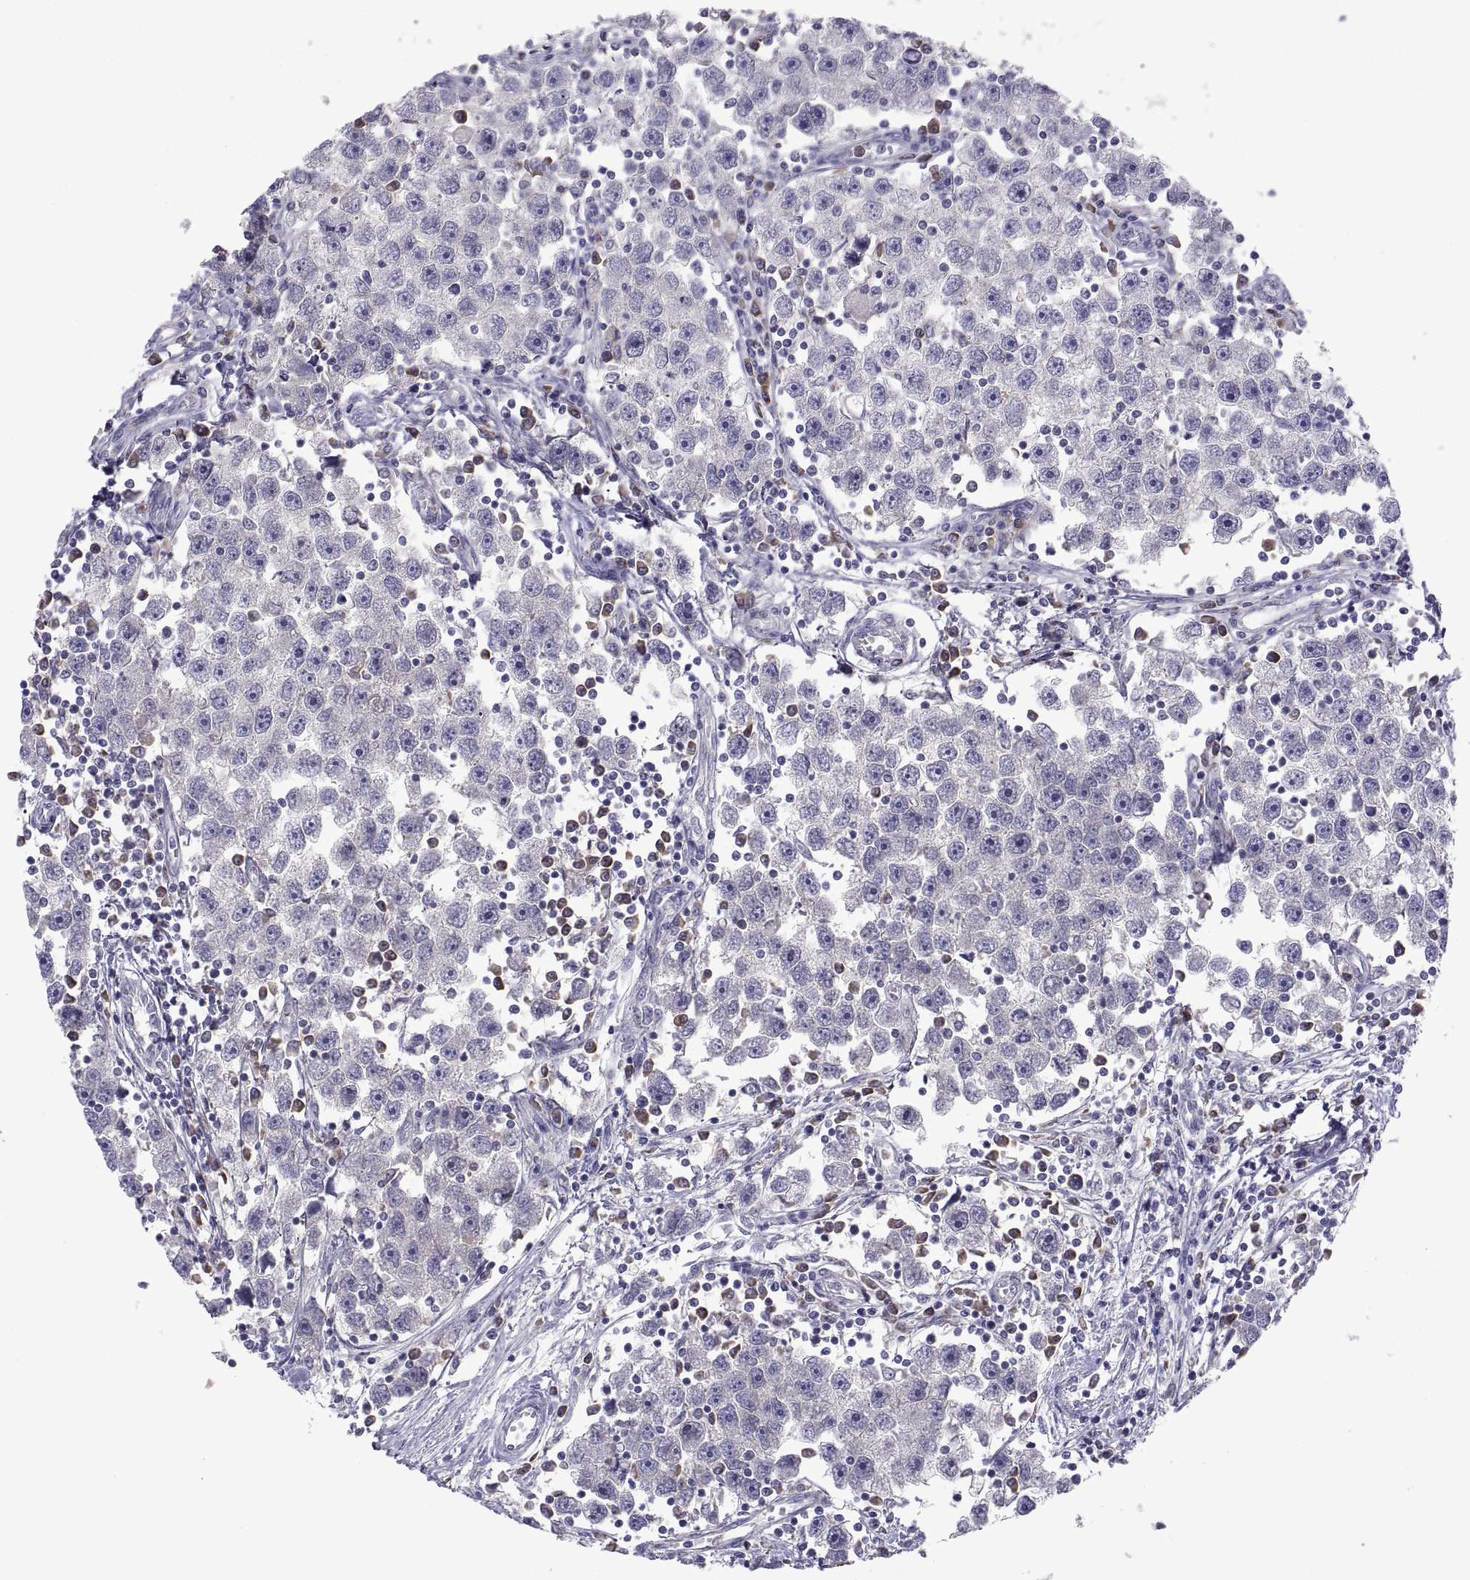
{"staining": {"intensity": "negative", "quantity": "none", "location": "none"}, "tissue": "testis cancer", "cell_type": "Tumor cells", "image_type": "cancer", "snomed": [{"axis": "morphology", "description": "Seminoma, NOS"}, {"axis": "topography", "description": "Testis"}], "caption": "This is an IHC micrograph of human testis seminoma. There is no staining in tumor cells.", "gene": "PKP1", "patient": {"sex": "male", "age": 30}}